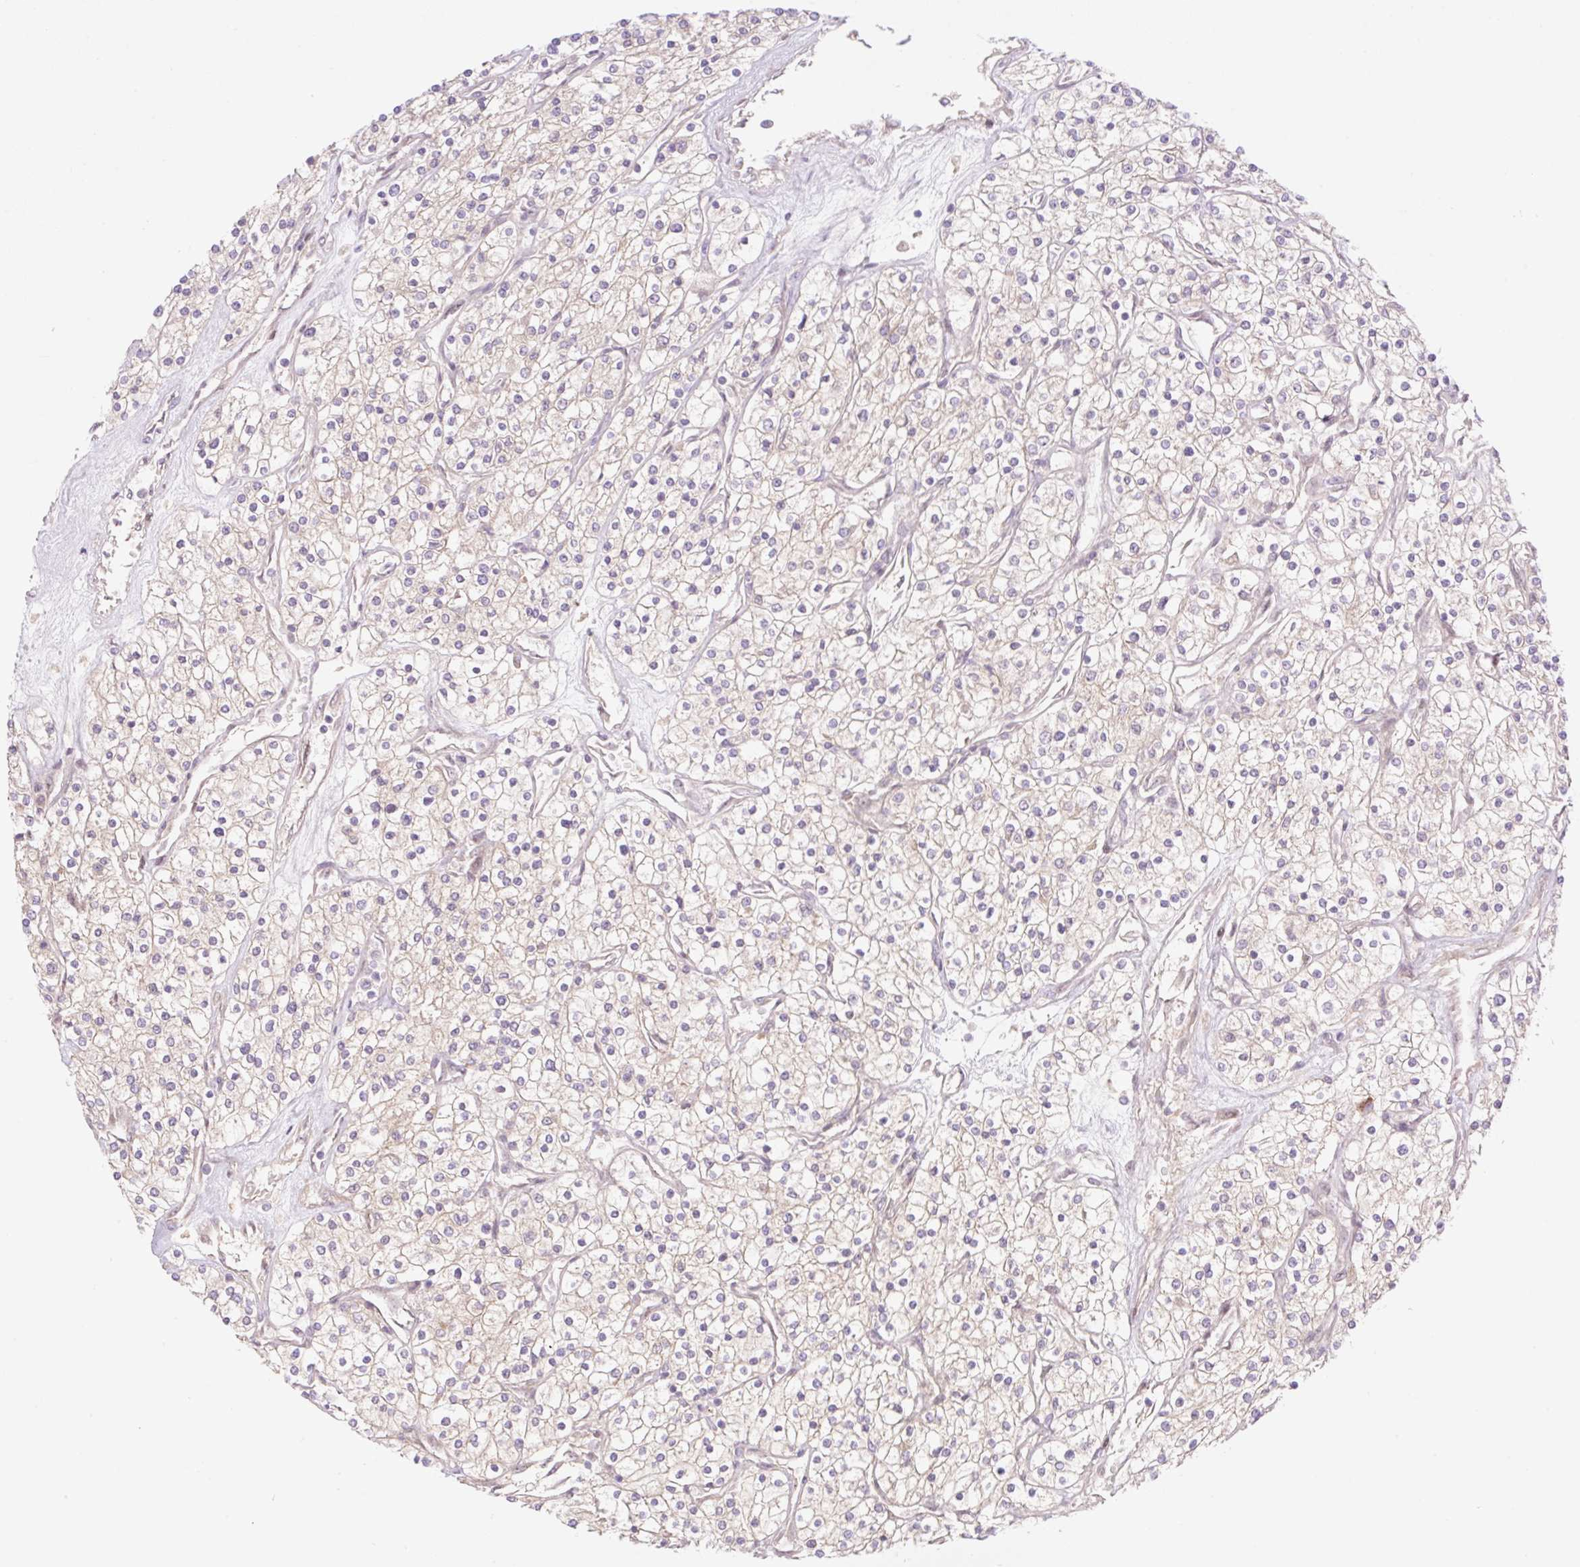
{"staining": {"intensity": "negative", "quantity": "none", "location": "none"}, "tissue": "renal cancer", "cell_type": "Tumor cells", "image_type": "cancer", "snomed": [{"axis": "morphology", "description": "Adenocarcinoma, NOS"}, {"axis": "topography", "description": "Kidney"}], "caption": "Tumor cells are negative for protein expression in human adenocarcinoma (renal).", "gene": "VPS25", "patient": {"sex": "male", "age": 80}}